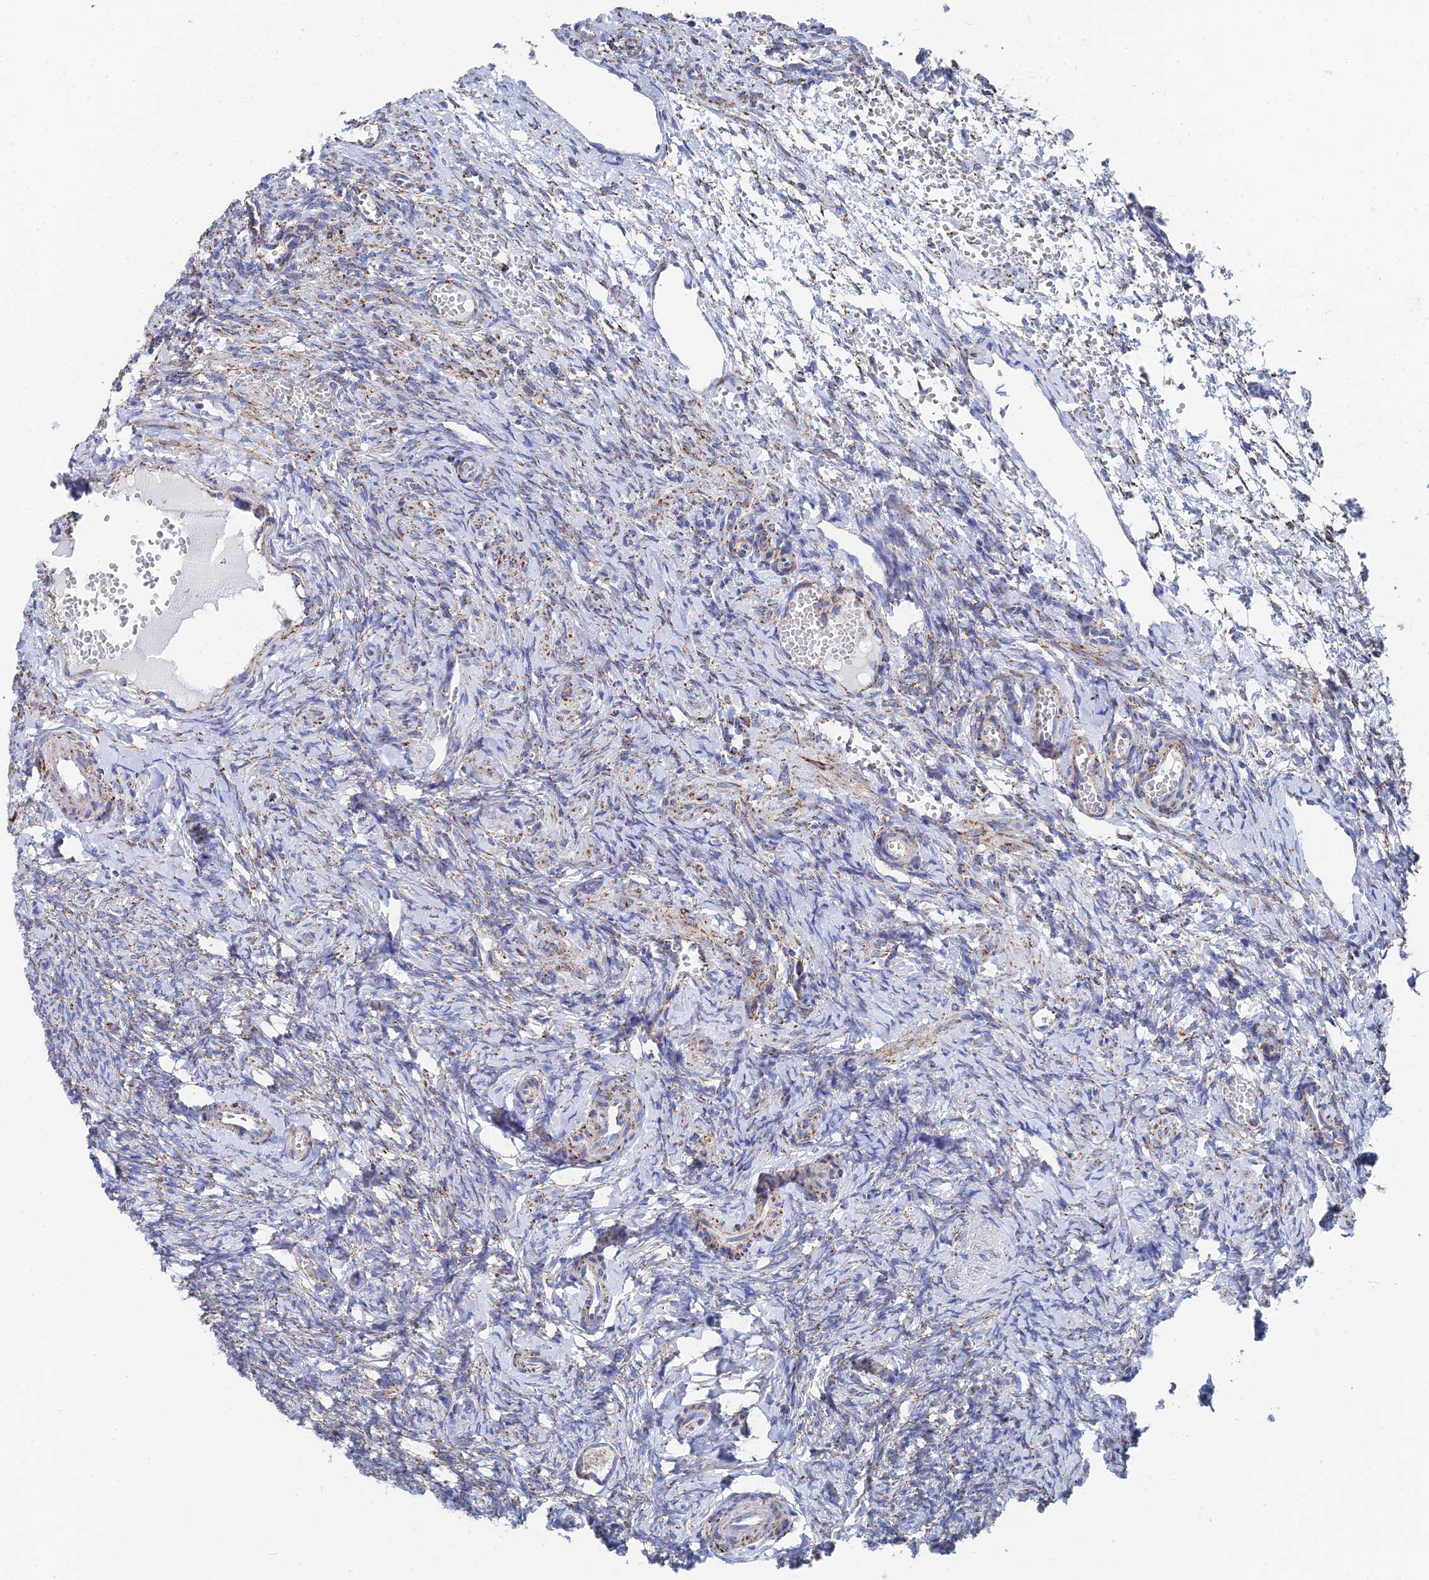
{"staining": {"intensity": "negative", "quantity": "none", "location": "none"}, "tissue": "ovary", "cell_type": "Follicle cells", "image_type": "normal", "snomed": [{"axis": "morphology", "description": "Adenocarcinoma, NOS"}, {"axis": "topography", "description": "Endometrium"}], "caption": "Follicle cells show no significant expression in unremarkable ovary. The staining is performed using DAB (3,3'-diaminobenzidine) brown chromogen with nuclei counter-stained in using hematoxylin.", "gene": "IFT80", "patient": {"sex": "female", "age": 32}}